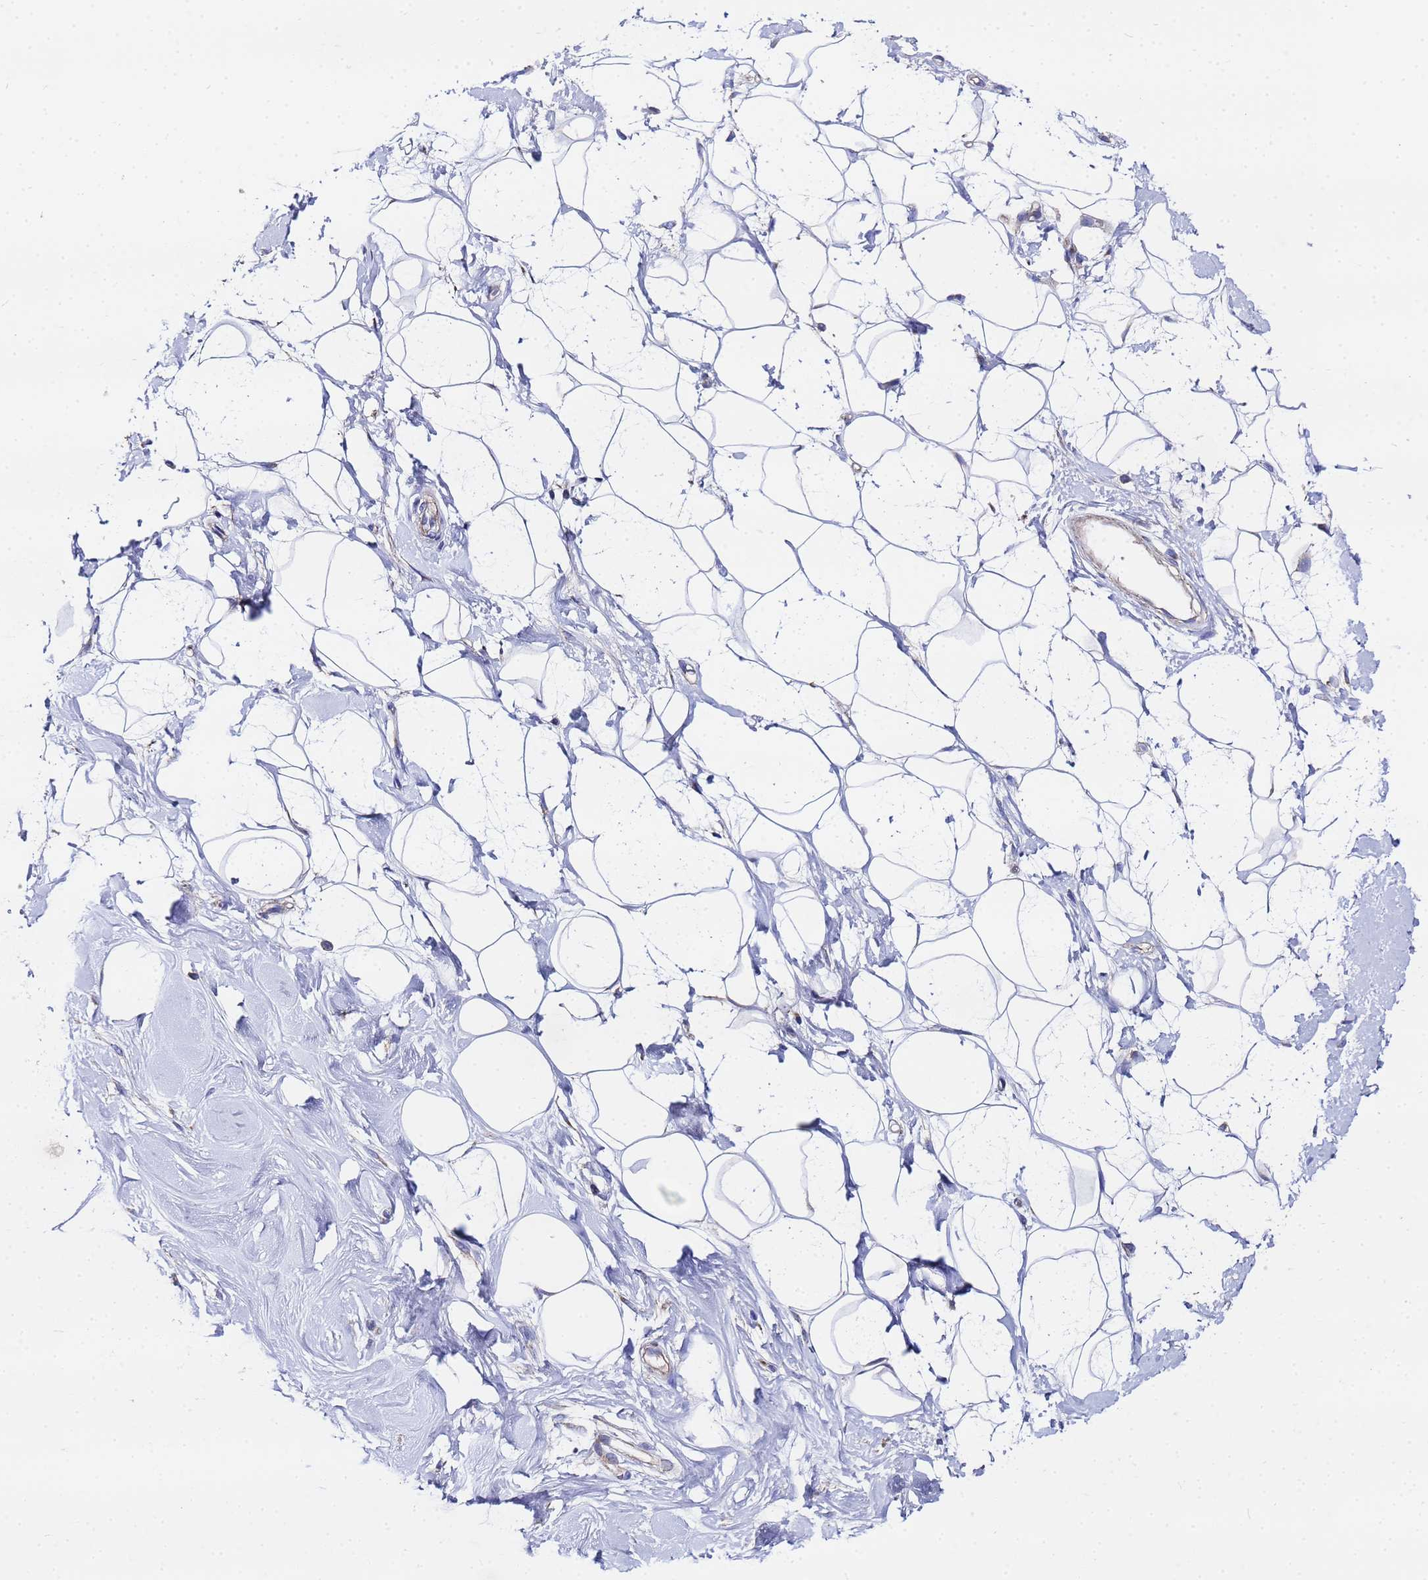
{"staining": {"intensity": "negative", "quantity": "none", "location": "none"}, "tissue": "adipose tissue", "cell_type": "Adipocytes", "image_type": "normal", "snomed": [{"axis": "morphology", "description": "Normal tissue, NOS"}, {"axis": "topography", "description": "Breast"}], "caption": "Immunohistochemistry (IHC) of benign human adipose tissue exhibits no expression in adipocytes.", "gene": "FAHD2A", "patient": {"sex": "female", "age": 26}}